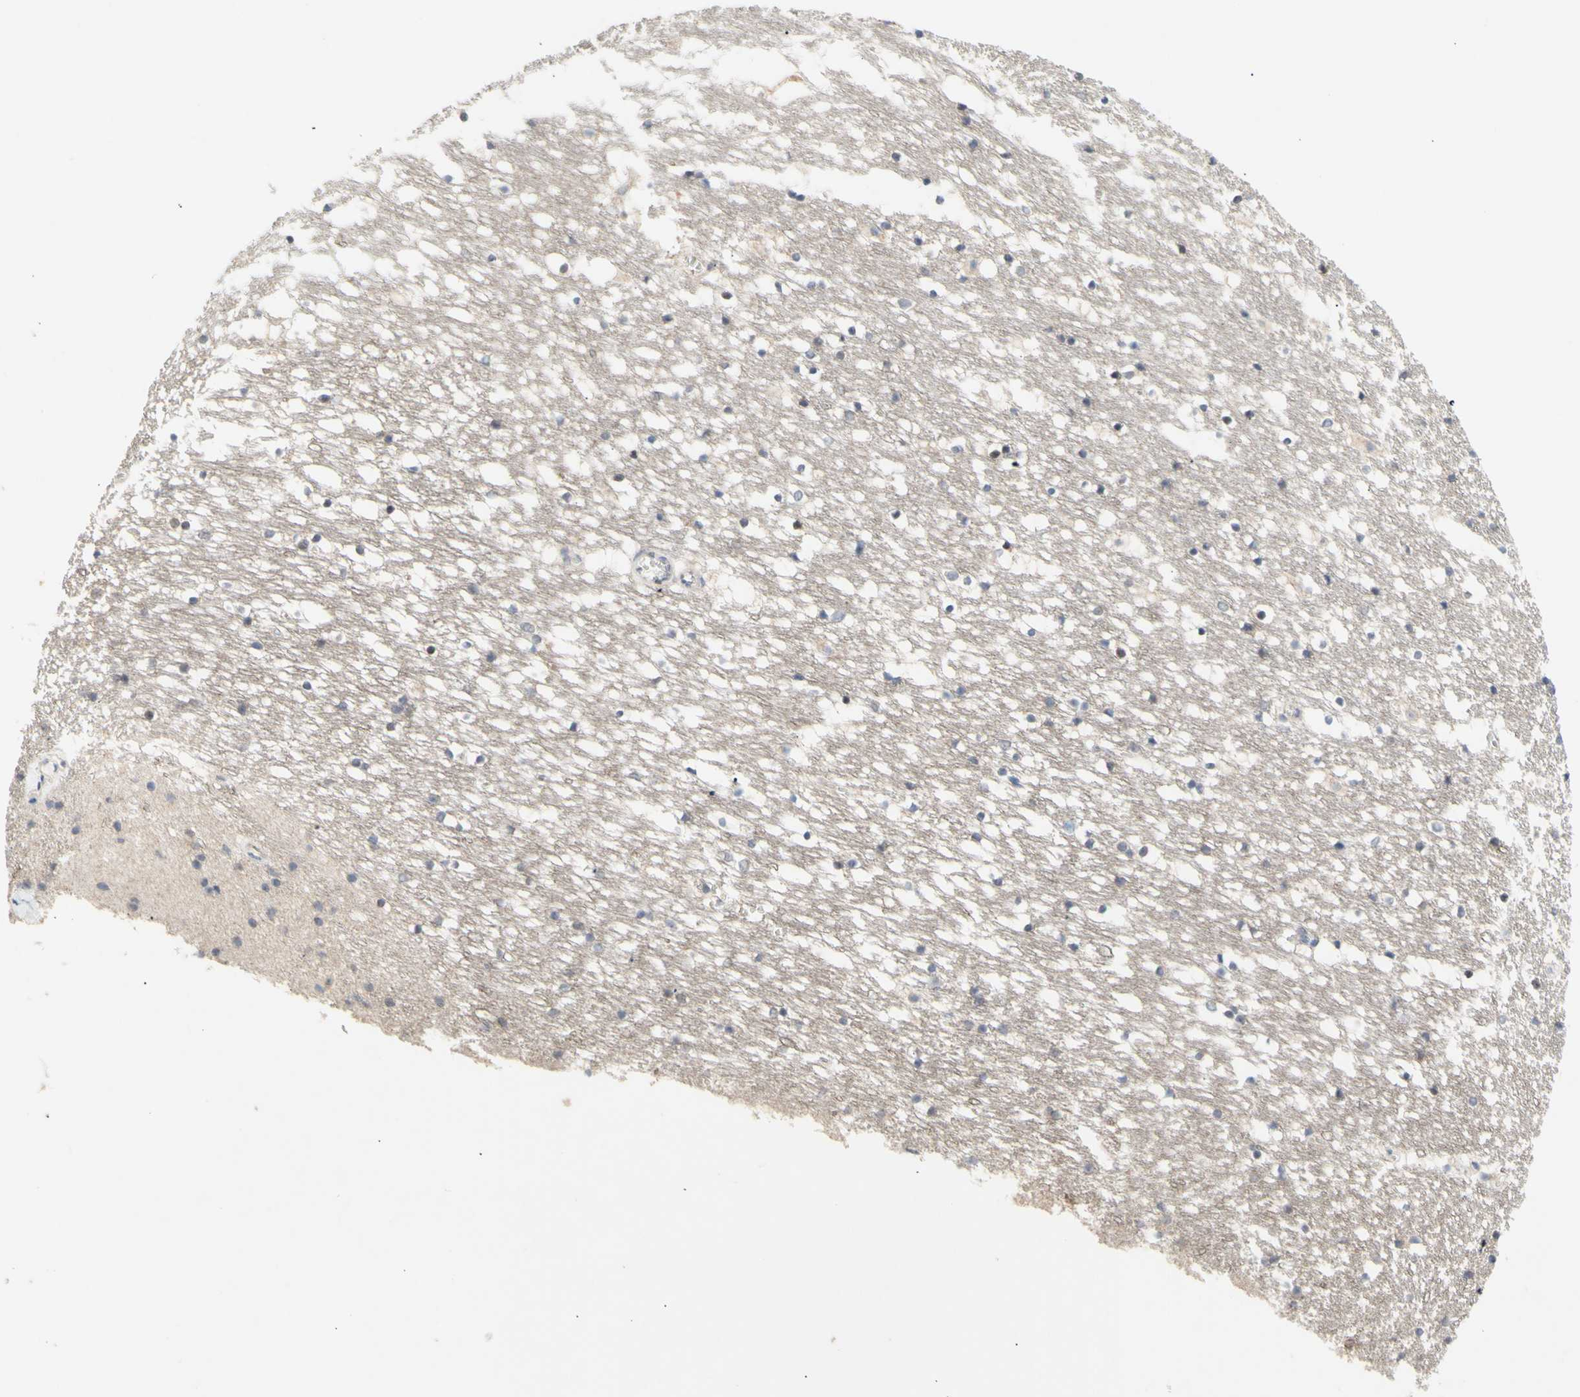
{"staining": {"intensity": "negative", "quantity": "none", "location": "none"}, "tissue": "caudate", "cell_type": "Glial cells", "image_type": "normal", "snomed": [{"axis": "morphology", "description": "Normal tissue, NOS"}, {"axis": "topography", "description": "Lateral ventricle wall"}], "caption": "Immunohistochemistry histopathology image of unremarkable caudate: caudate stained with DAB reveals no significant protein expression in glial cells. The staining was performed using DAB to visualize the protein expression in brown, while the nuclei were stained in blue with hematoxylin (Magnification: 20x).", "gene": "NLRP1", "patient": {"sex": "male", "age": 45}}